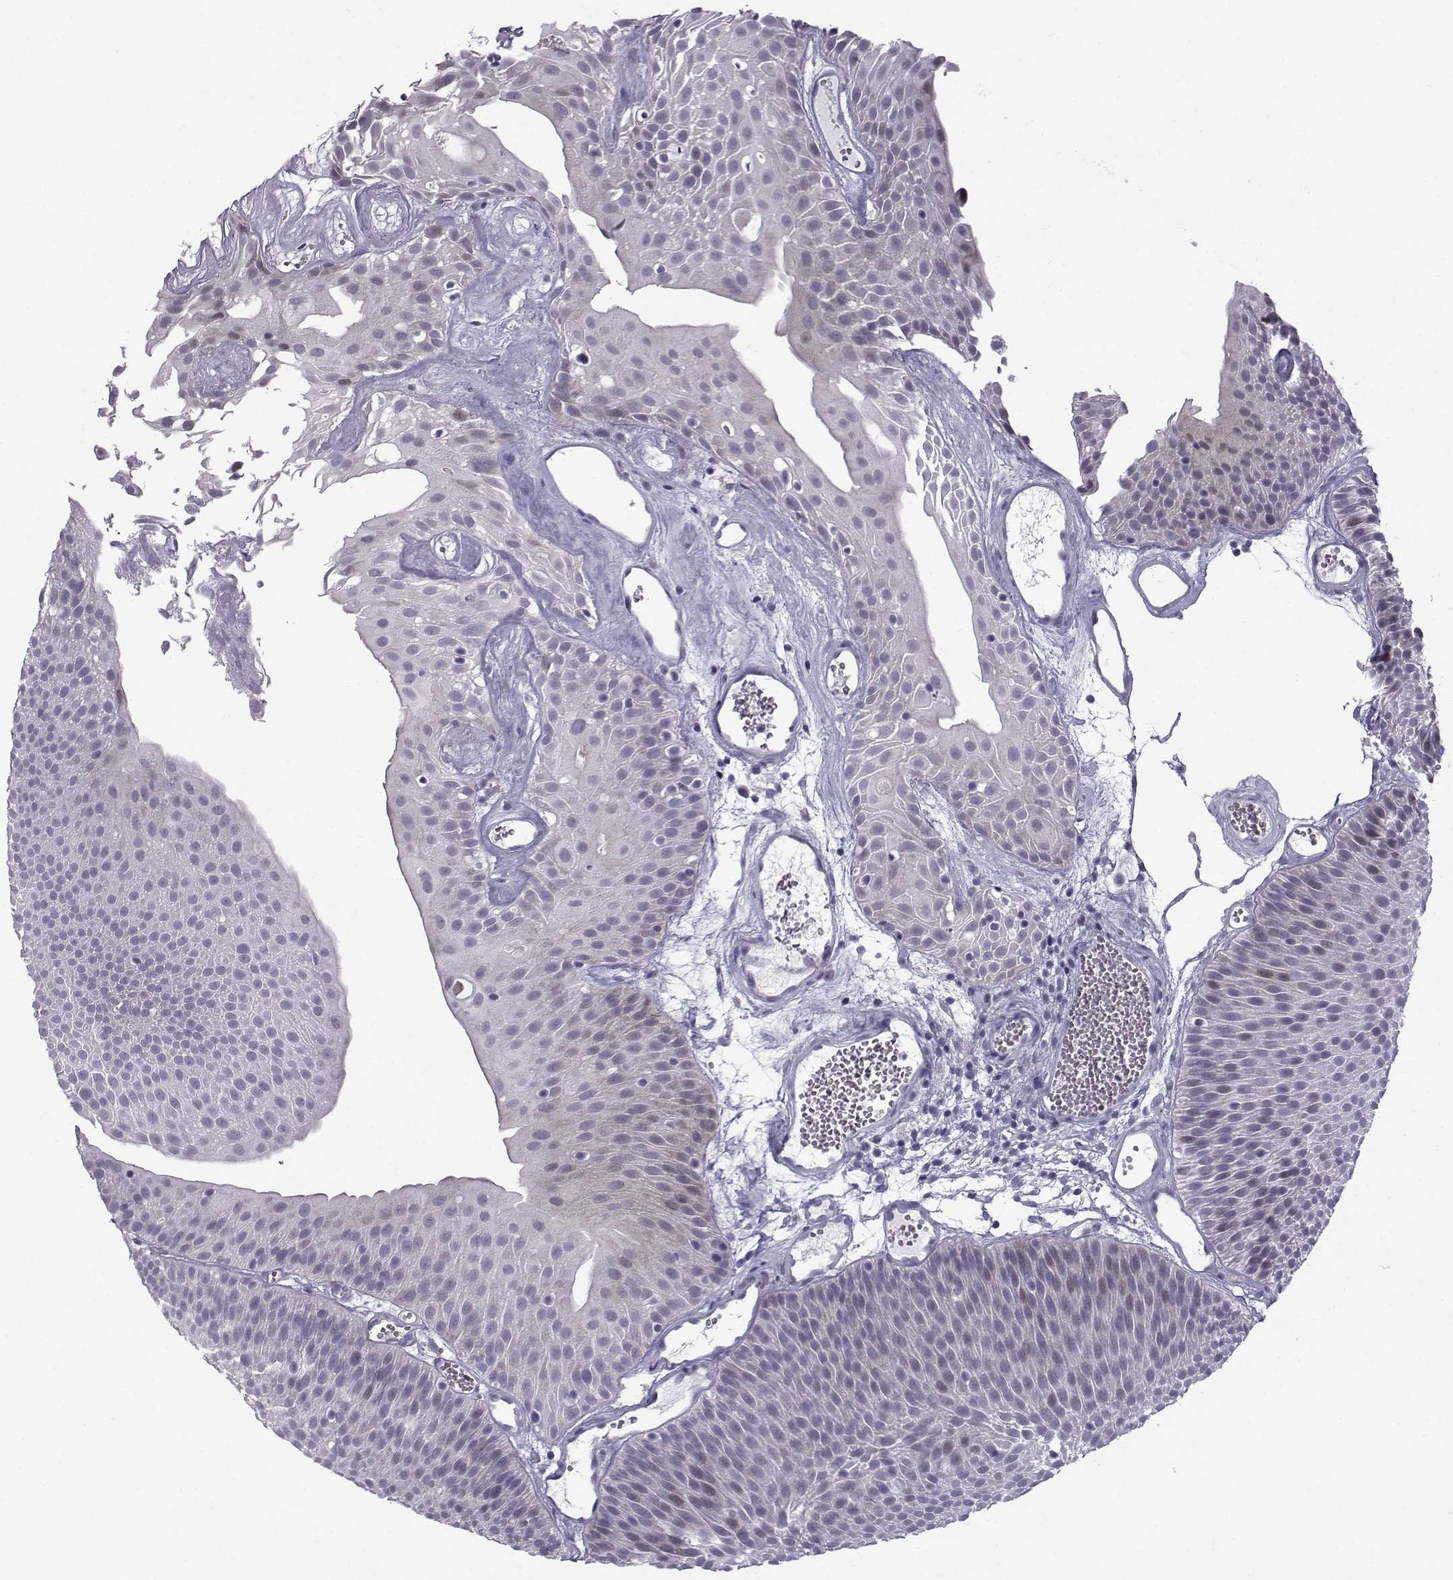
{"staining": {"intensity": "negative", "quantity": "none", "location": "none"}, "tissue": "urothelial cancer", "cell_type": "Tumor cells", "image_type": "cancer", "snomed": [{"axis": "morphology", "description": "Urothelial carcinoma, Low grade"}, {"axis": "topography", "description": "Urinary bladder"}], "caption": "A high-resolution histopathology image shows immunohistochemistry staining of urothelial cancer, which exhibits no significant positivity in tumor cells. Brightfield microscopy of IHC stained with DAB (3,3'-diaminobenzidine) (brown) and hematoxylin (blue), captured at high magnification.", "gene": "DMRT3", "patient": {"sex": "male", "age": 52}}